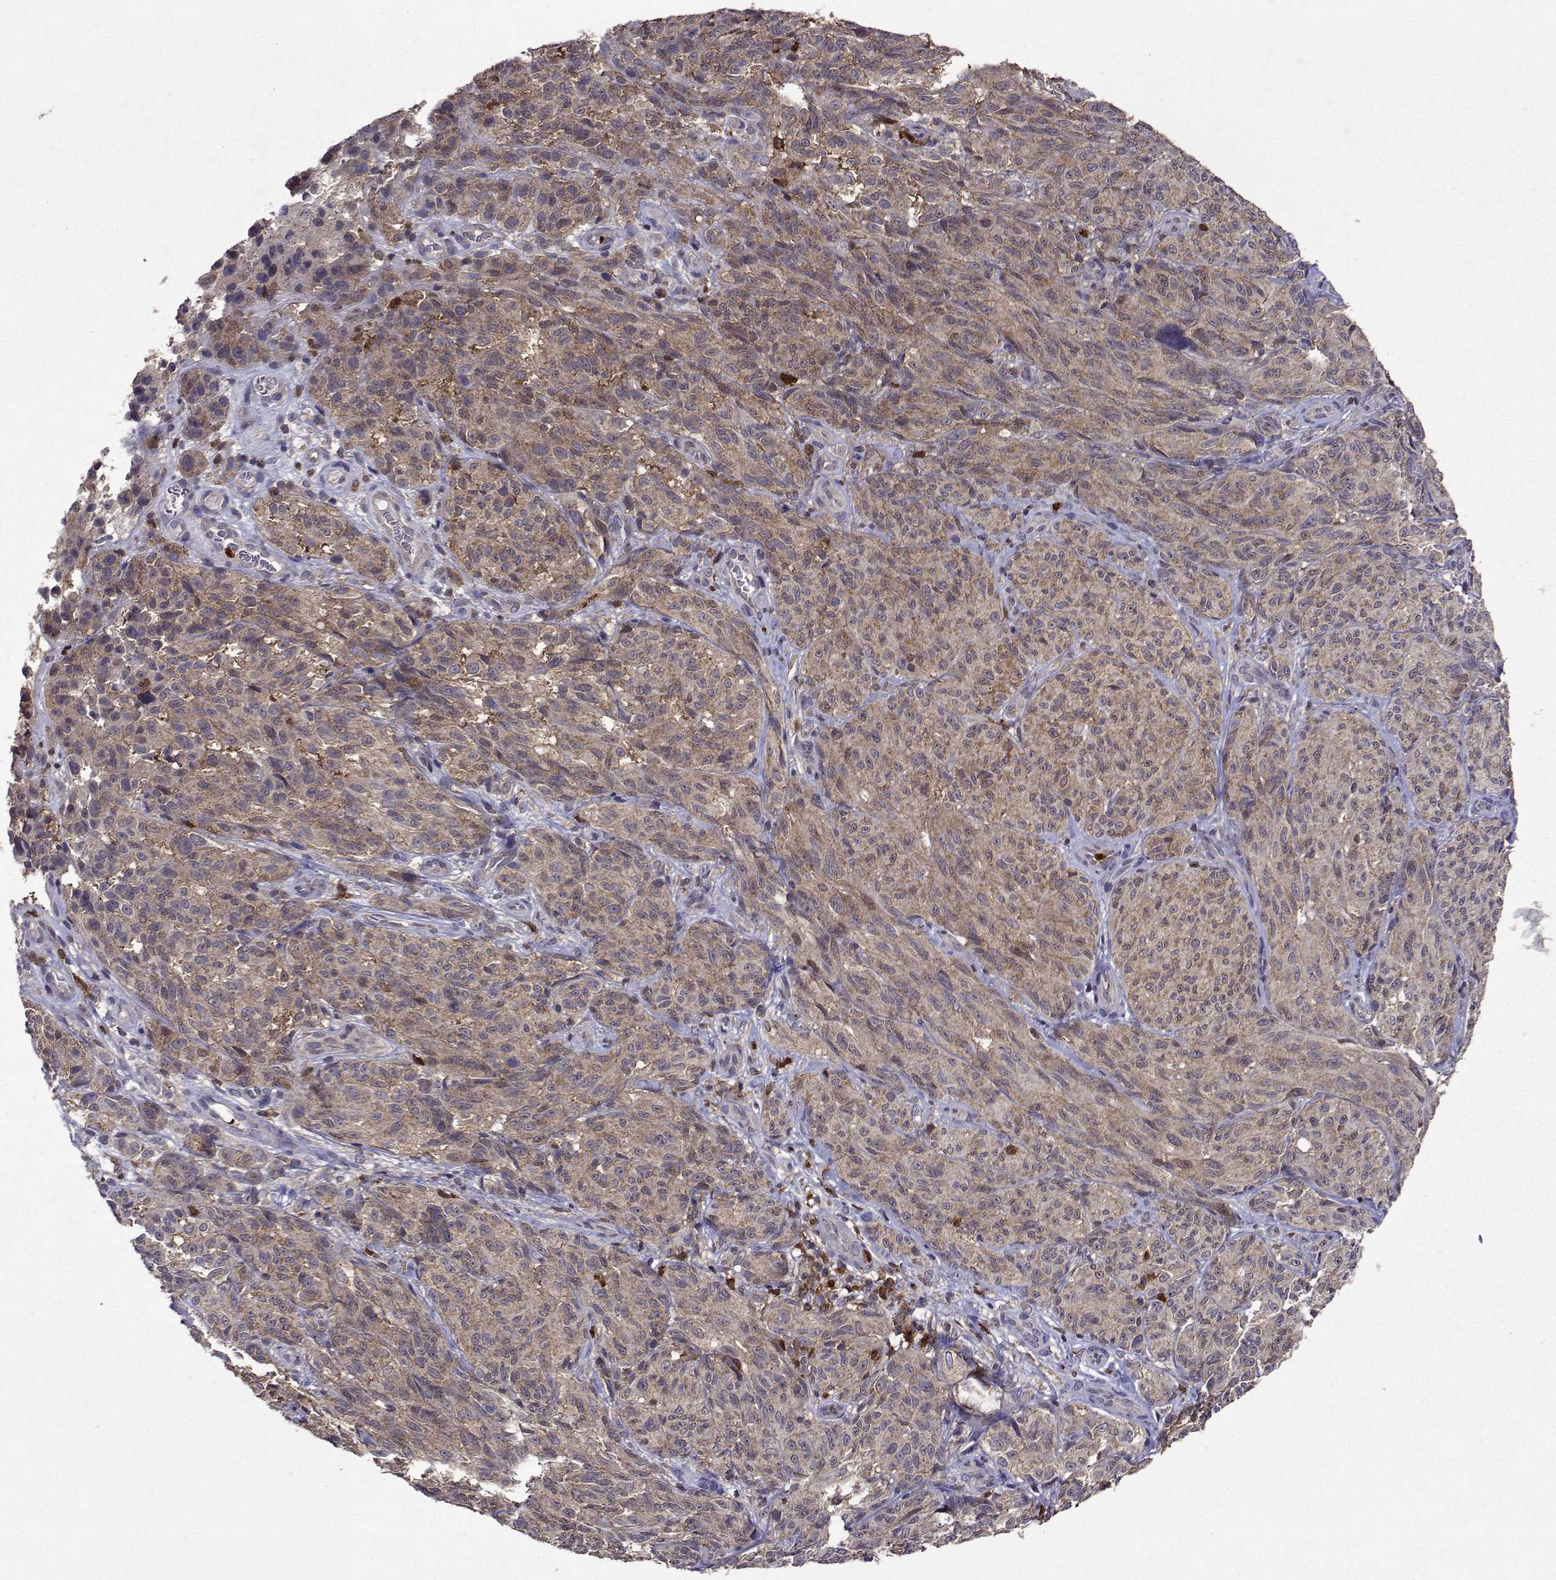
{"staining": {"intensity": "moderate", "quantity": ">75%", "location": "cytoplasmic/membranous"}, "tissue": "melanoma", "cell_type": "Tumor cells", "image_type": "cancer", "snomed": [{"axis": "morphology", "description": "Malignant melanoma, NOS"}, {"axis": "topography", "description": "Skin"}], "caption": "Tumor cells show medium levels of moderate cytoplasmic/membranous expression in about >75% of cells in melanoma.", "gene": "APAF1", "patient": {"sex": "female", "age": 85}}